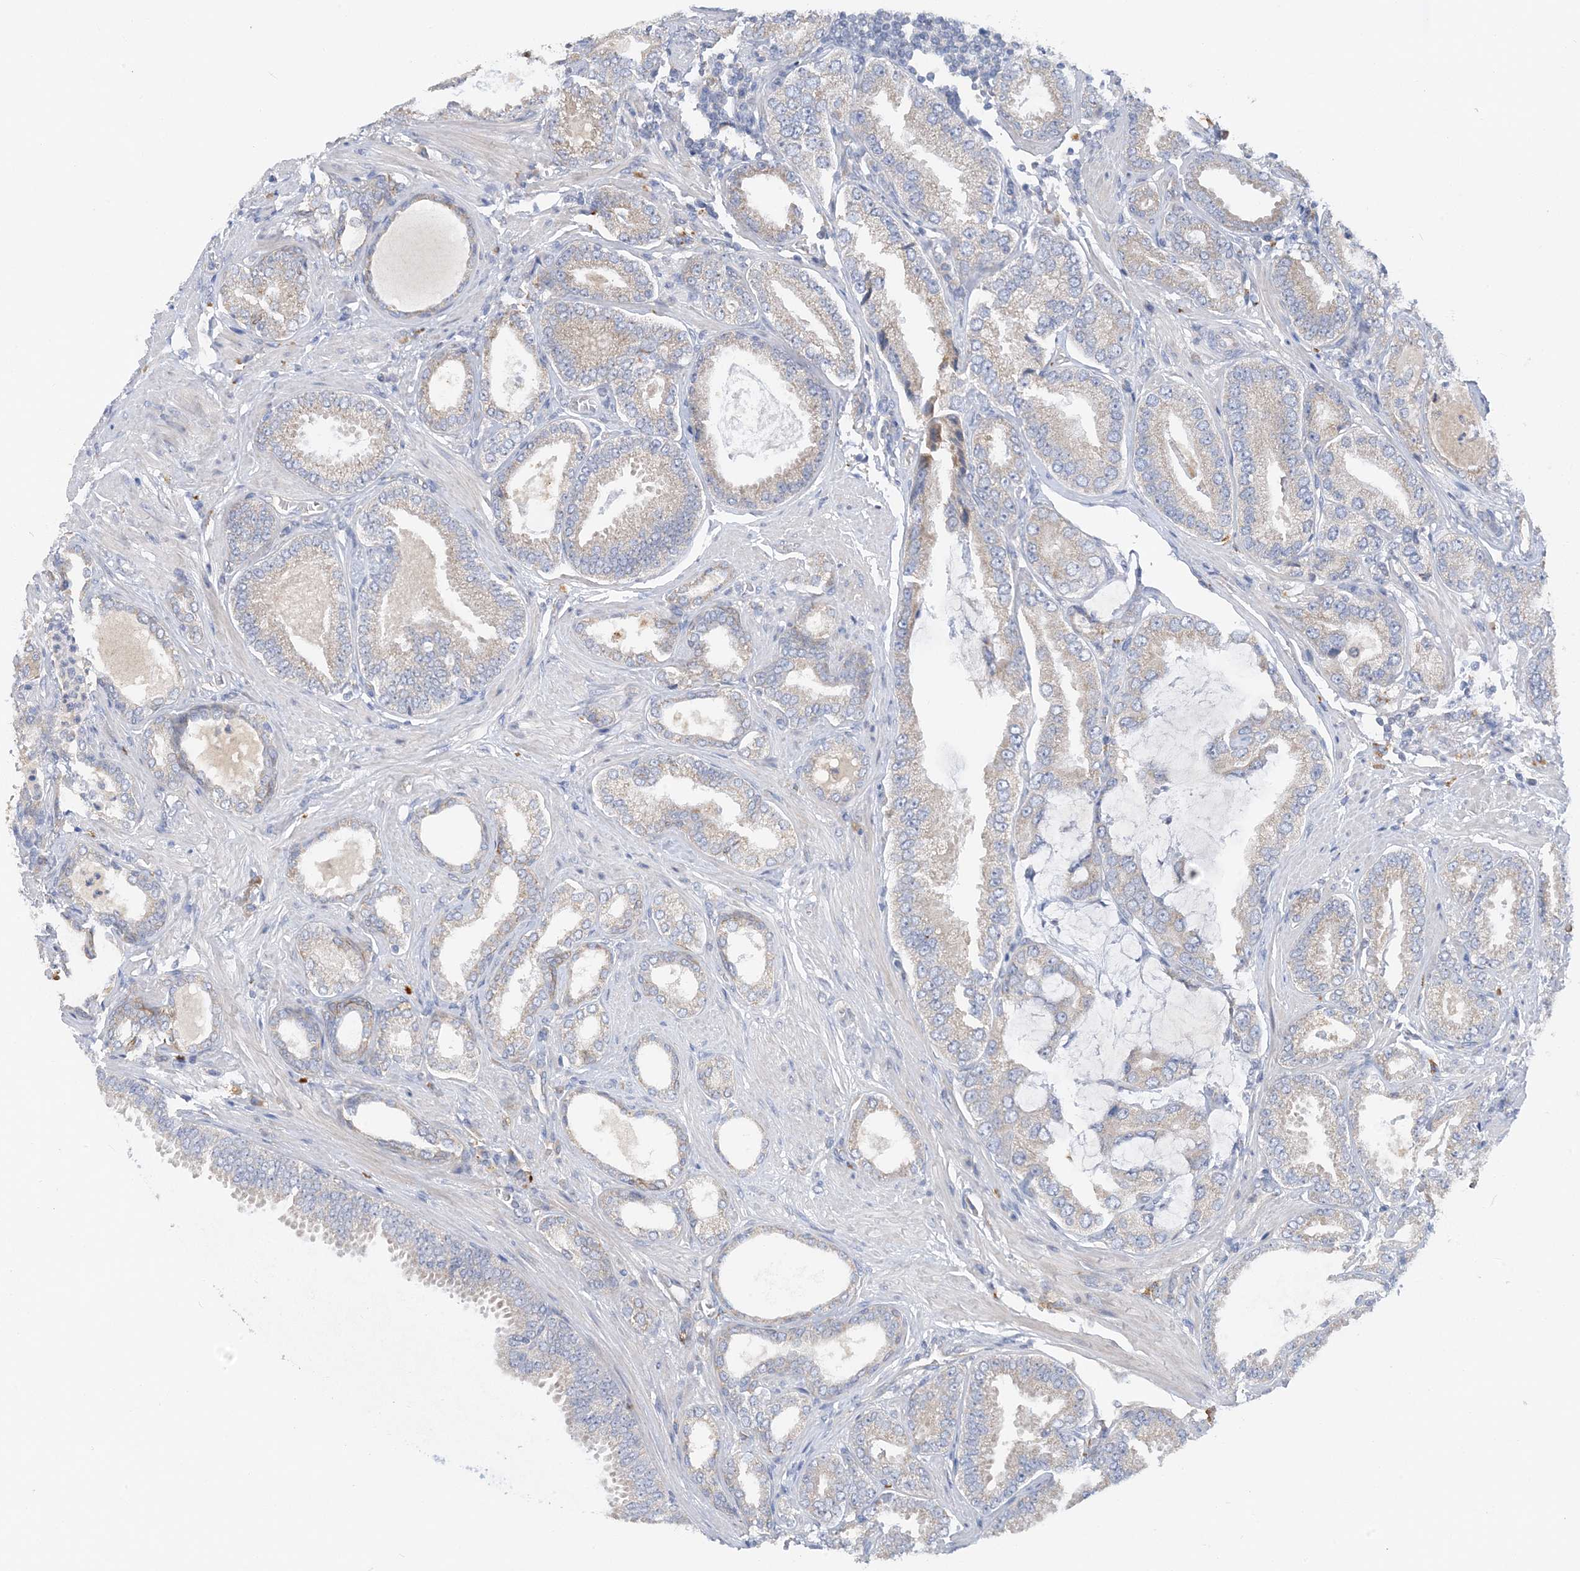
{"staining": {"intensity": "weak", "quantity": "<25%", "location": "cytoplasmic/membranous"}, "tissue": "prostate cancer", "cell_type": "Tumor cells", "image_type": "cancer", "snomed": [{"axis": "morphology", "description": "Adenocarcinoma, Low grade"}, {"axis": "topography", "description": "Prostate"}], "caption": "DAB immunohistochemical staining of human prostate low-grade adenocarcinoma demonstrates no significant positivity in tumor cells.", "gene": "ZCCHC18", "patient": {"sex": "male", "age": 71}}